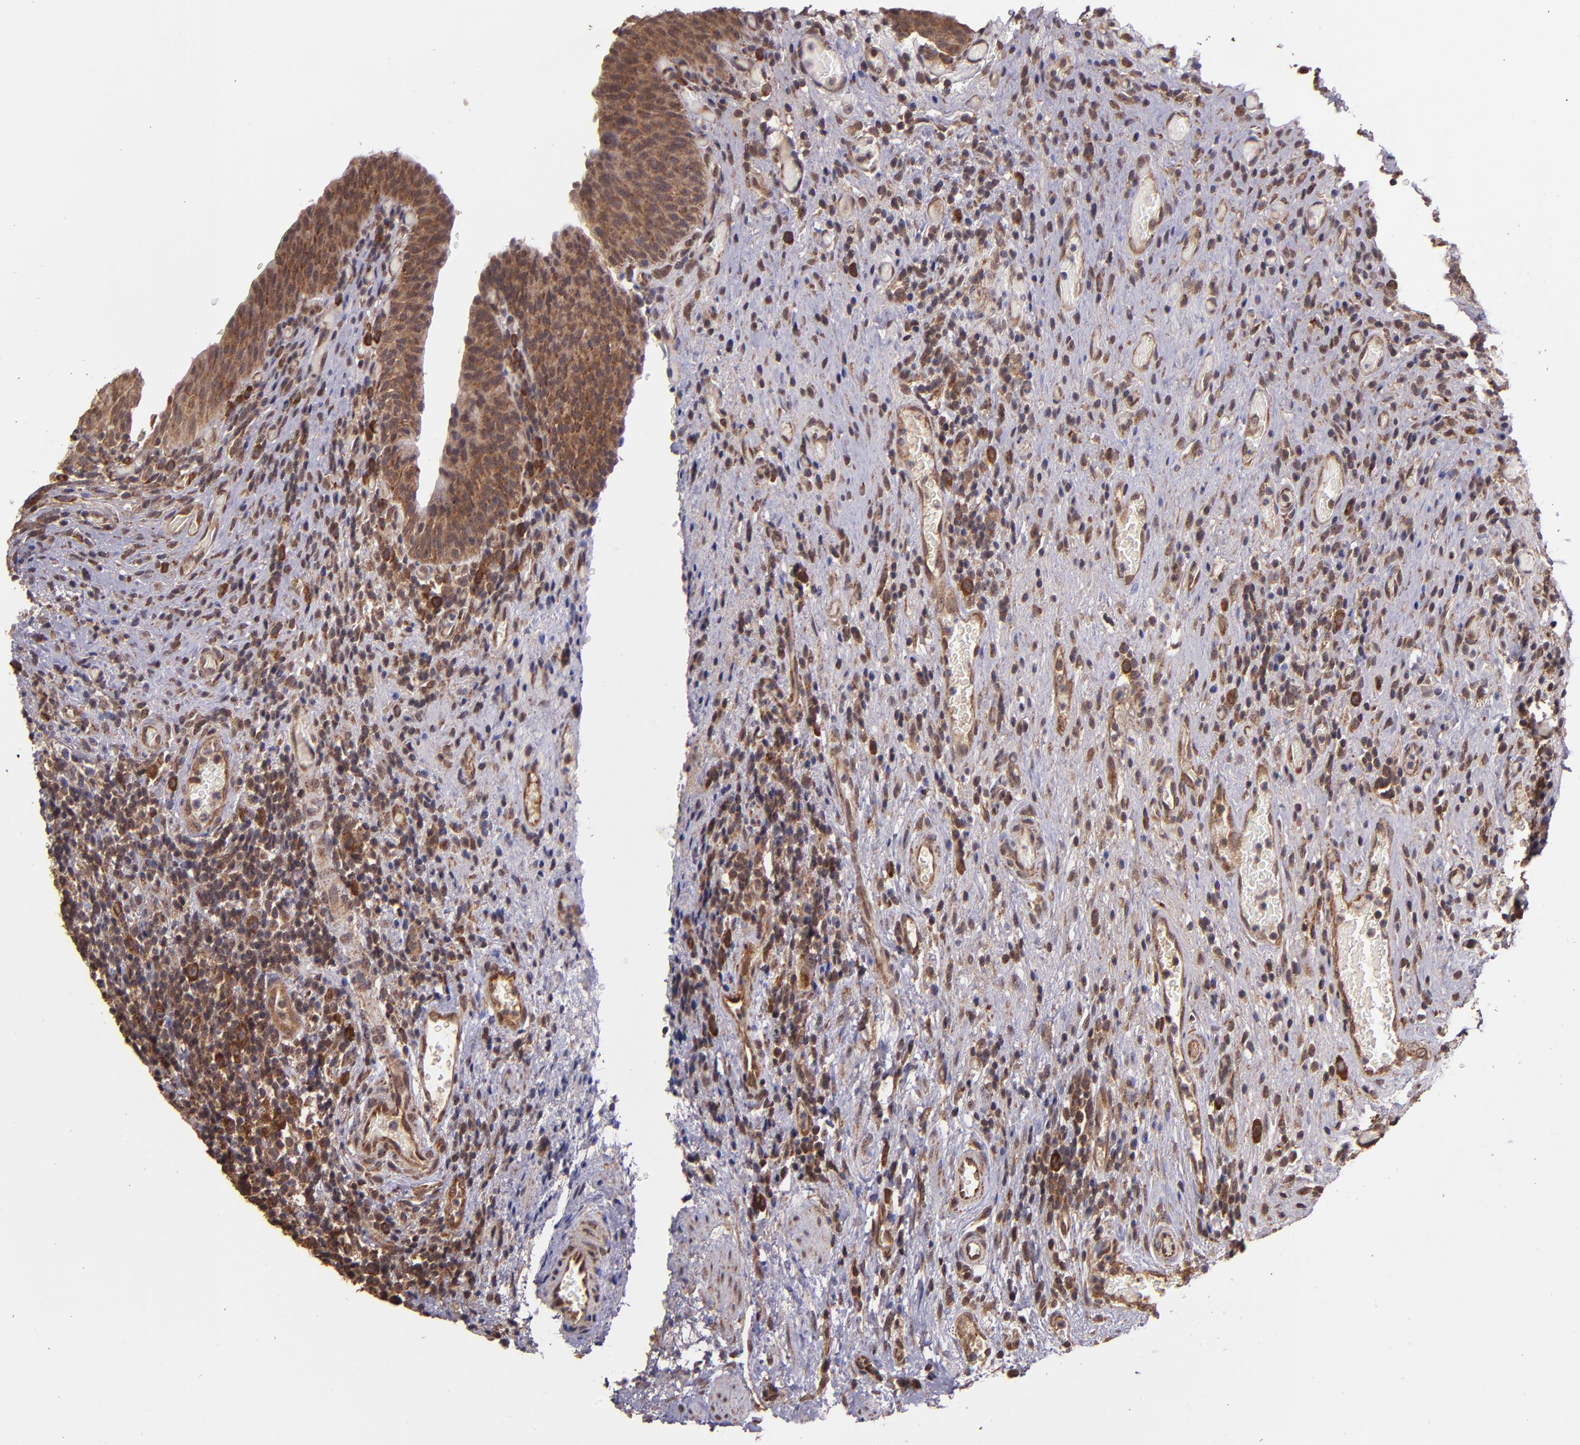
{"staining": {"intensity": "strong", "quantity": ">75%", "location": "cytoplasmic/membranous"}, "tissue": "urinary bladder", "cell_type": "Urothelial cells", "image_type": "normal", "snomed": [{"axis": "morphology", "description": "Normal tissue, NOS"}, {"axis": "morphology", "description": "Urothelial carcinoma, High grade"}, {"axis": "topography", "description": "Urinary bladder"}], "caption": "Human urinary bladder stained with a protein marker displays strong staining in urothelial cells.", "gene": "USP51", "patient": {"sex": "male", "age": 51}}